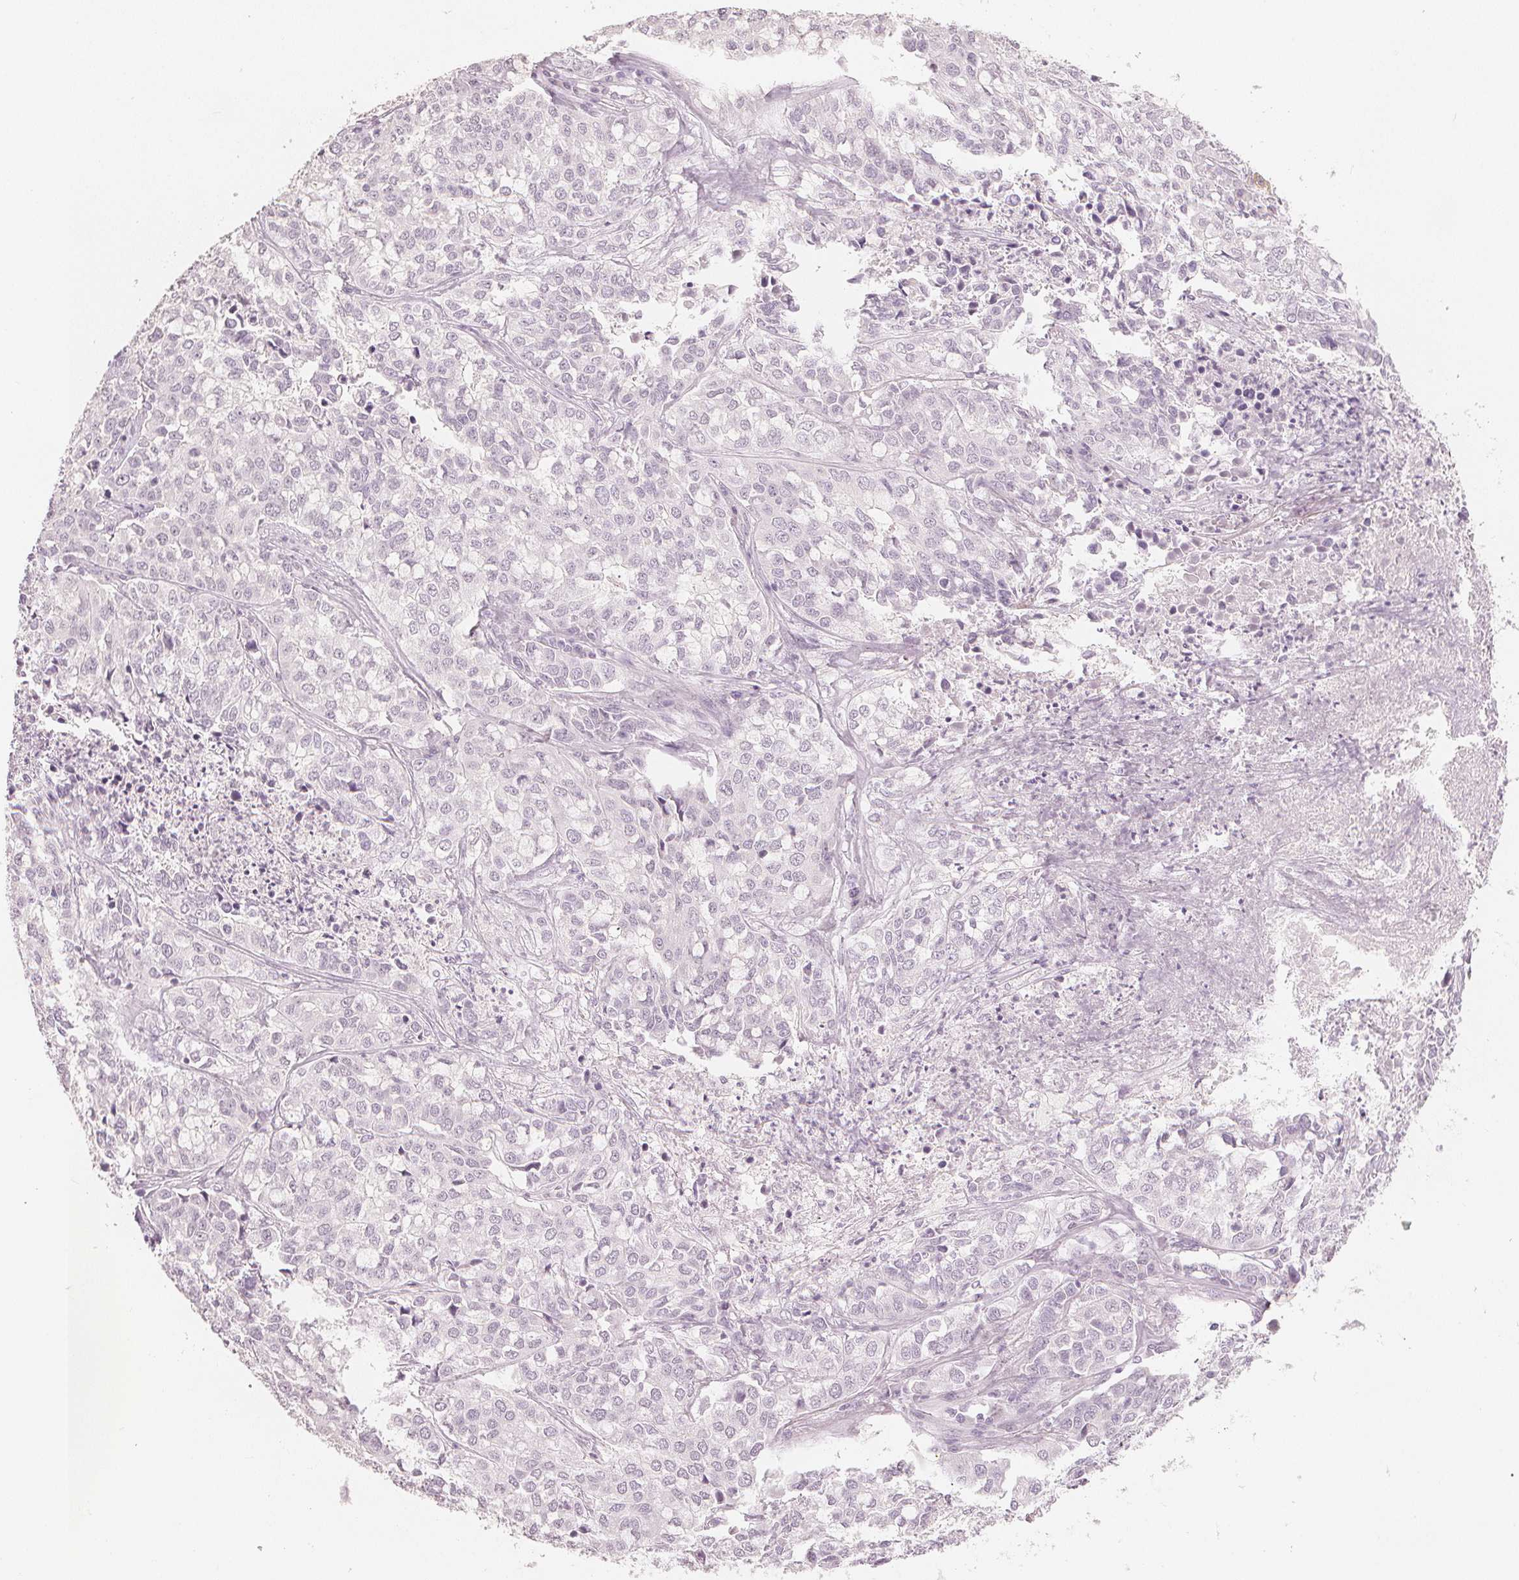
{"staining": {"intensity": "negative", "quantity": "none", "location": "none"}, "tissue": "lung cancer", "cell_type": "Tumor cells", "image_type": "cancer", "snomed": [{"axis": "morphology", "description": "Adenocarcinoma, NOS"}, {"axis": "morphology", "description": "Adenocarcinoma, metastatic, NOS"}, {"axis": "topography", "description": "Lymph node"}, {"axis": "topography", "description": "Lung"}], "caption": "Lung cancer (metastatic adenocarcinoma) was stained to show a protein in brown. There is no significant staining in tumor cells. Nuclei are stained in blue.", "gene": "CALB1", "patient": {"sex": "female", "age": 65}}